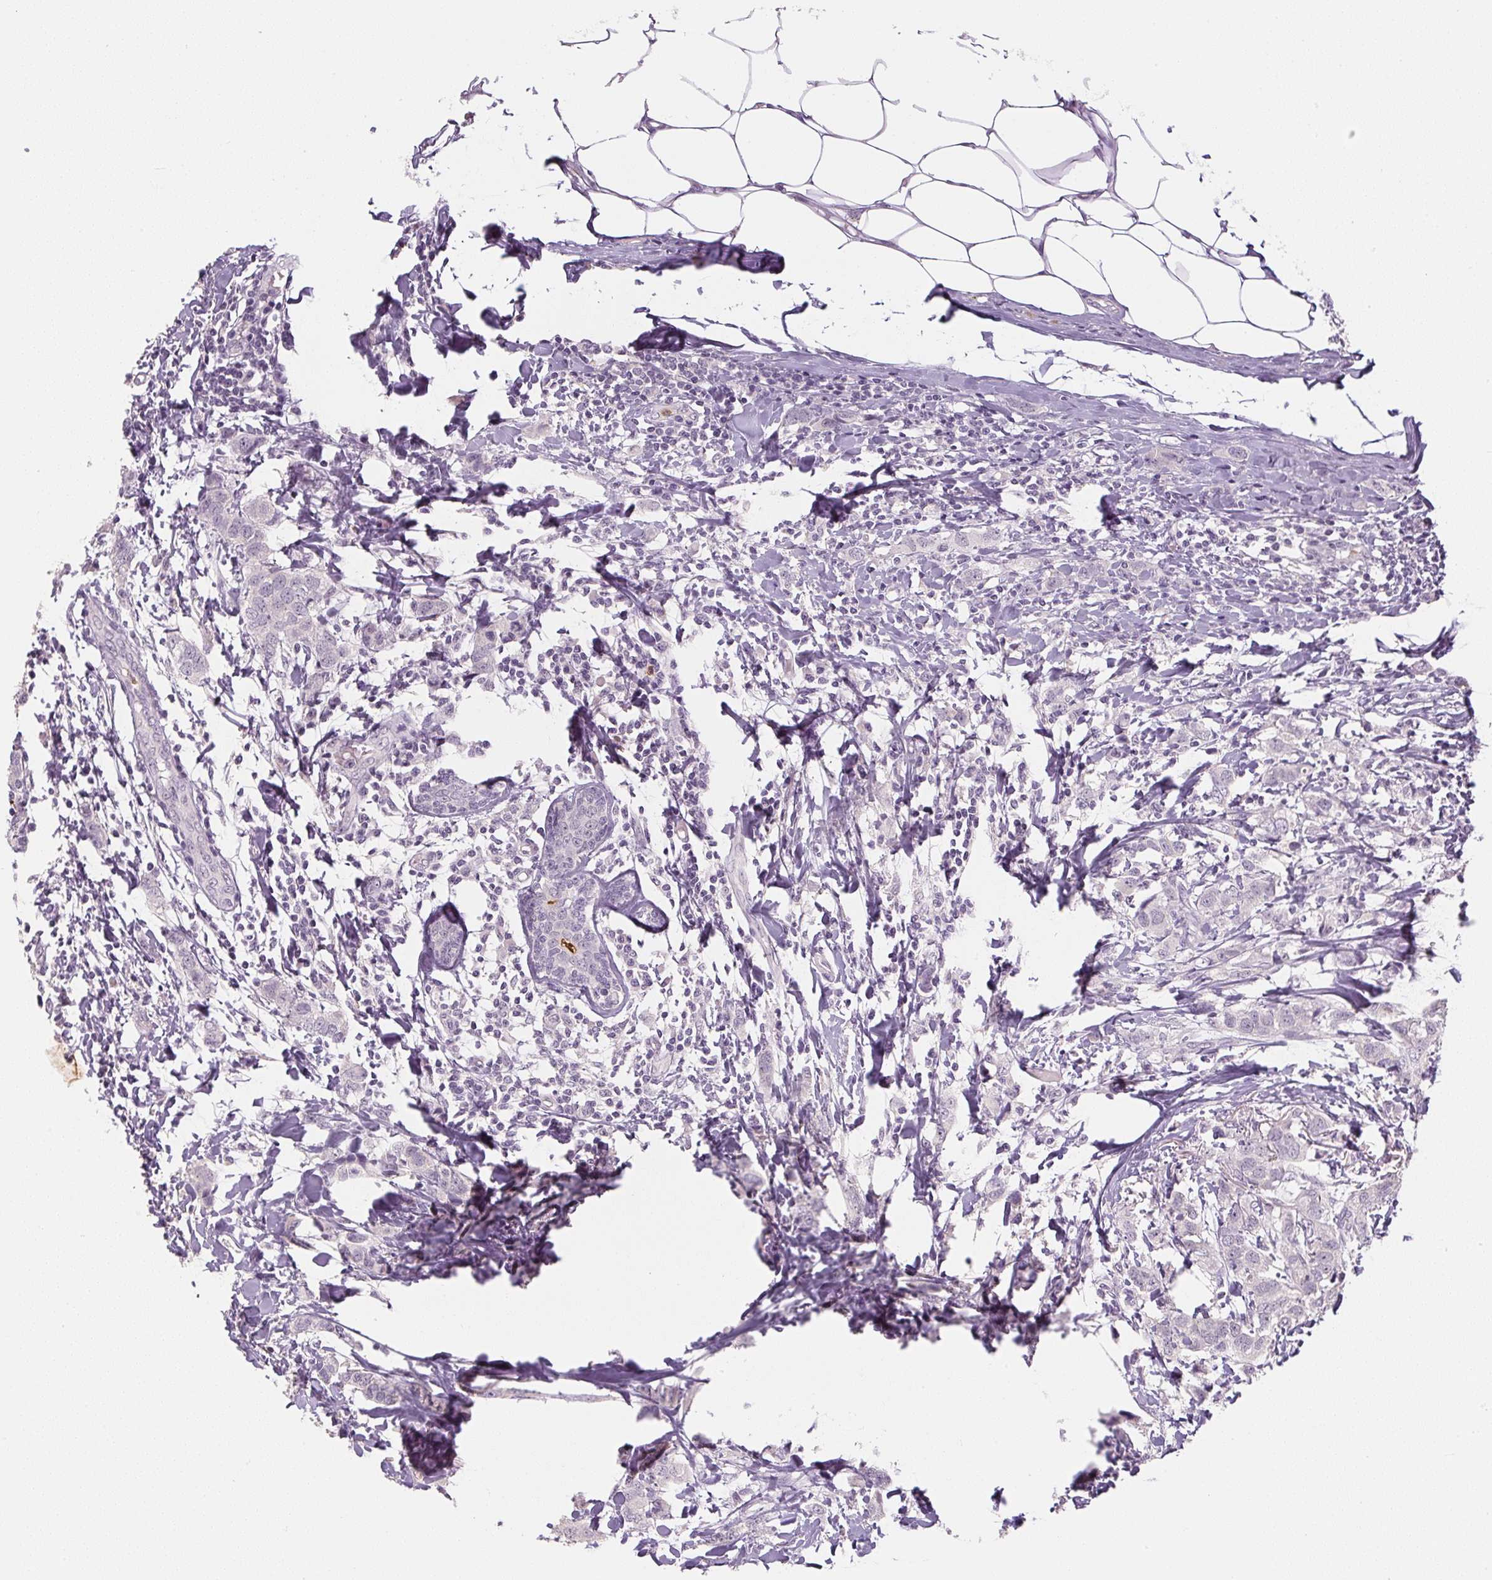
{"staining": {"intensity": "negative", "quantity": "none", "location": "none"}, "tissue": "breast cancer", "cell_type": "Tumor cells", "image_type": "cancer", "snomed": [{"axis": "morphology", "description": "Duct carcinoma"}, {"axis": "topography", "description": "Breast"}], "caption": "This is an IHC micrograph of human intraductal carcinoma (breast). There is no expression in tumor cells.", "gene": "SGF29", "patient": {"sex": "female", "age": 50}}